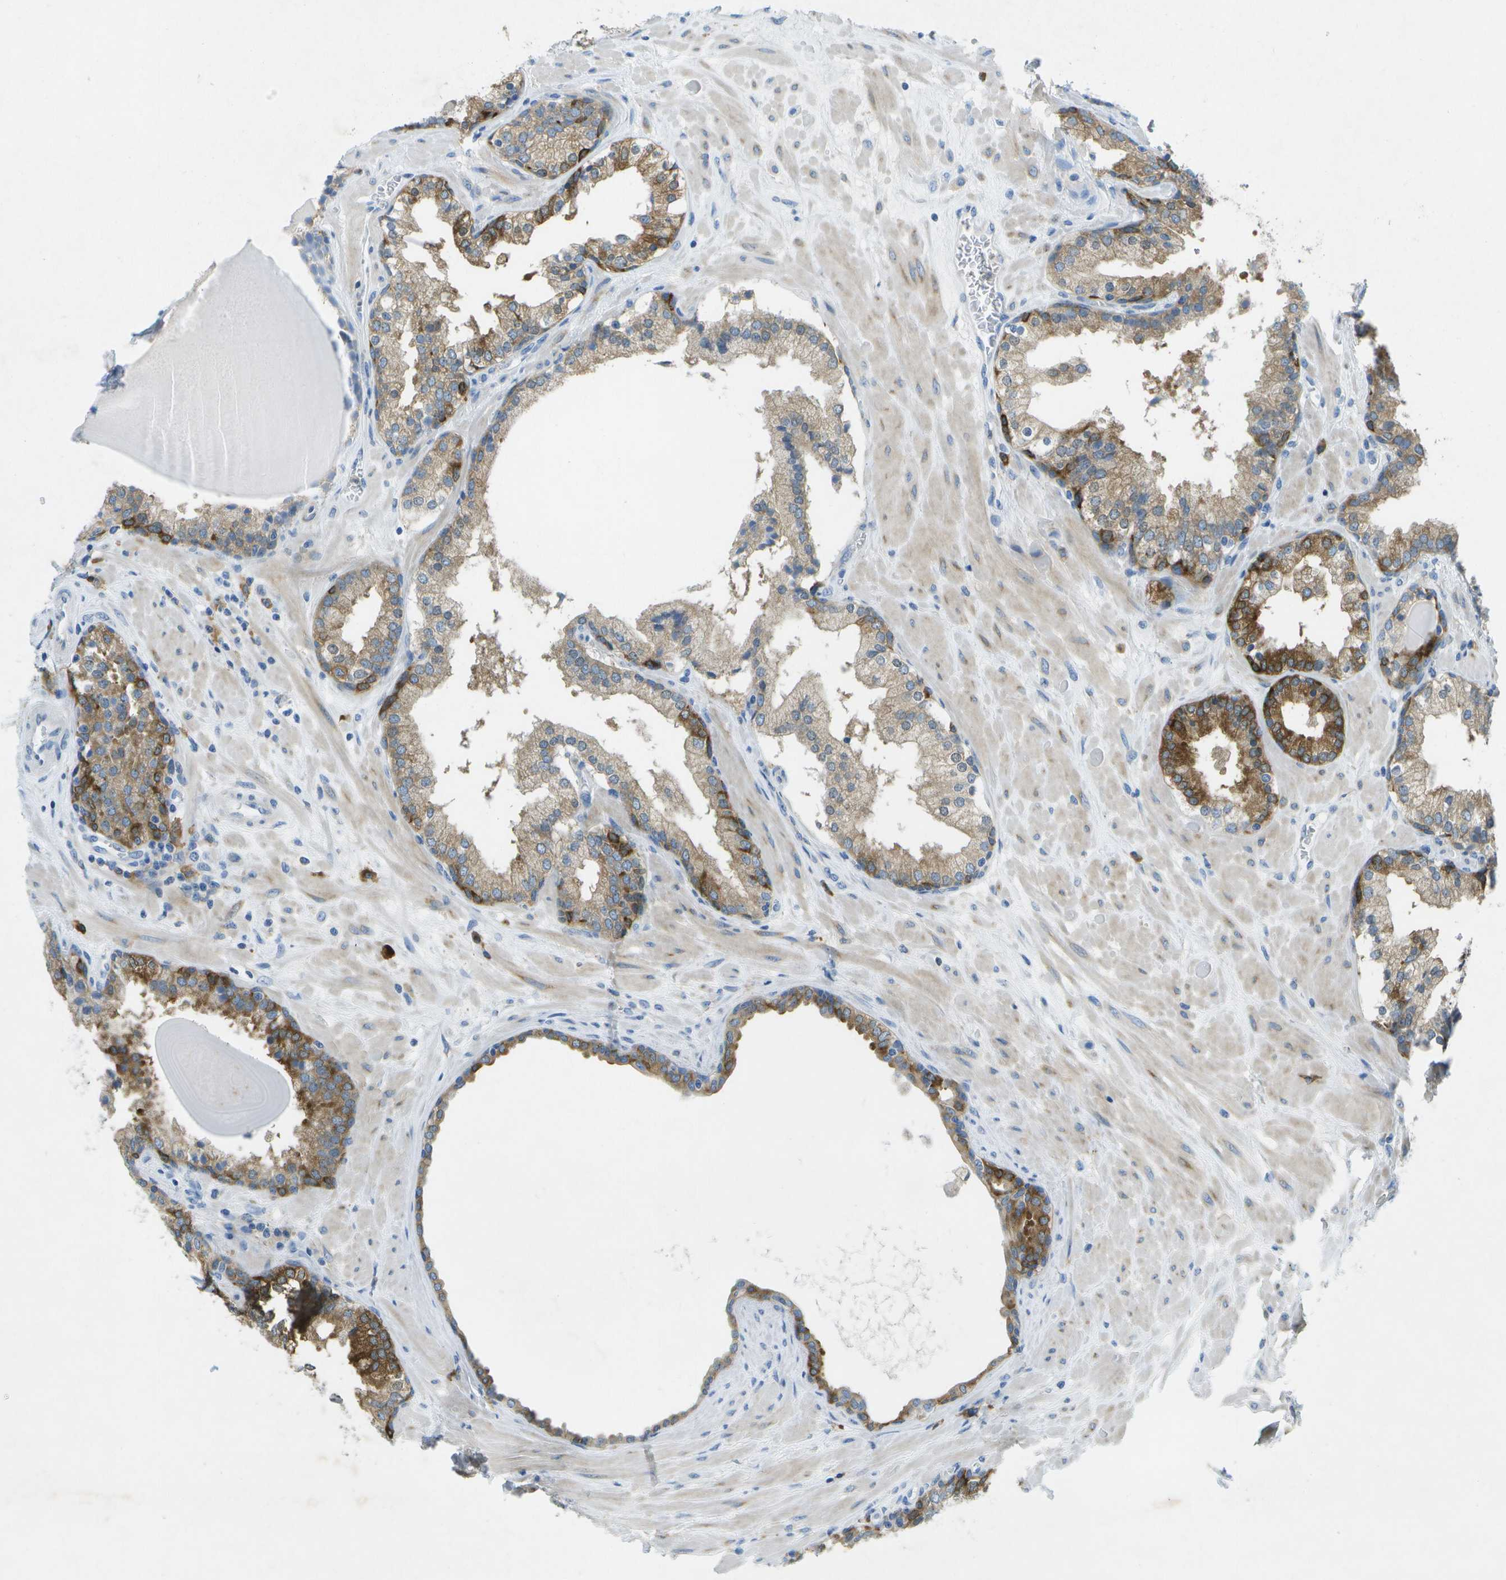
{"staining": {"intensity": "strong", "quantity": "25%-75%", "location": "cytoplasmic/membranous"}, "tissue": "prostate", "cell_type": "Glandular cells", "image_type": "normal", "snomed": [{"axis": "morphology", "description": "Normal tissue, NOS"}, {"axis": "topography", "description": "Prostate"}], "caption": "Prostate stained with DAB immunohistochemistry (IHC) displays high levels of strong cytoplasmic/membranous staining in about 25%-75% of glandular cells. The staining was performed using DAB to visualize the protein expression in brown, while the nuclei were stained in blue with hematoxylin (Magnification: 20x).", "gene": "WNK2", "patient": {"sex": "male", "age": 51}}